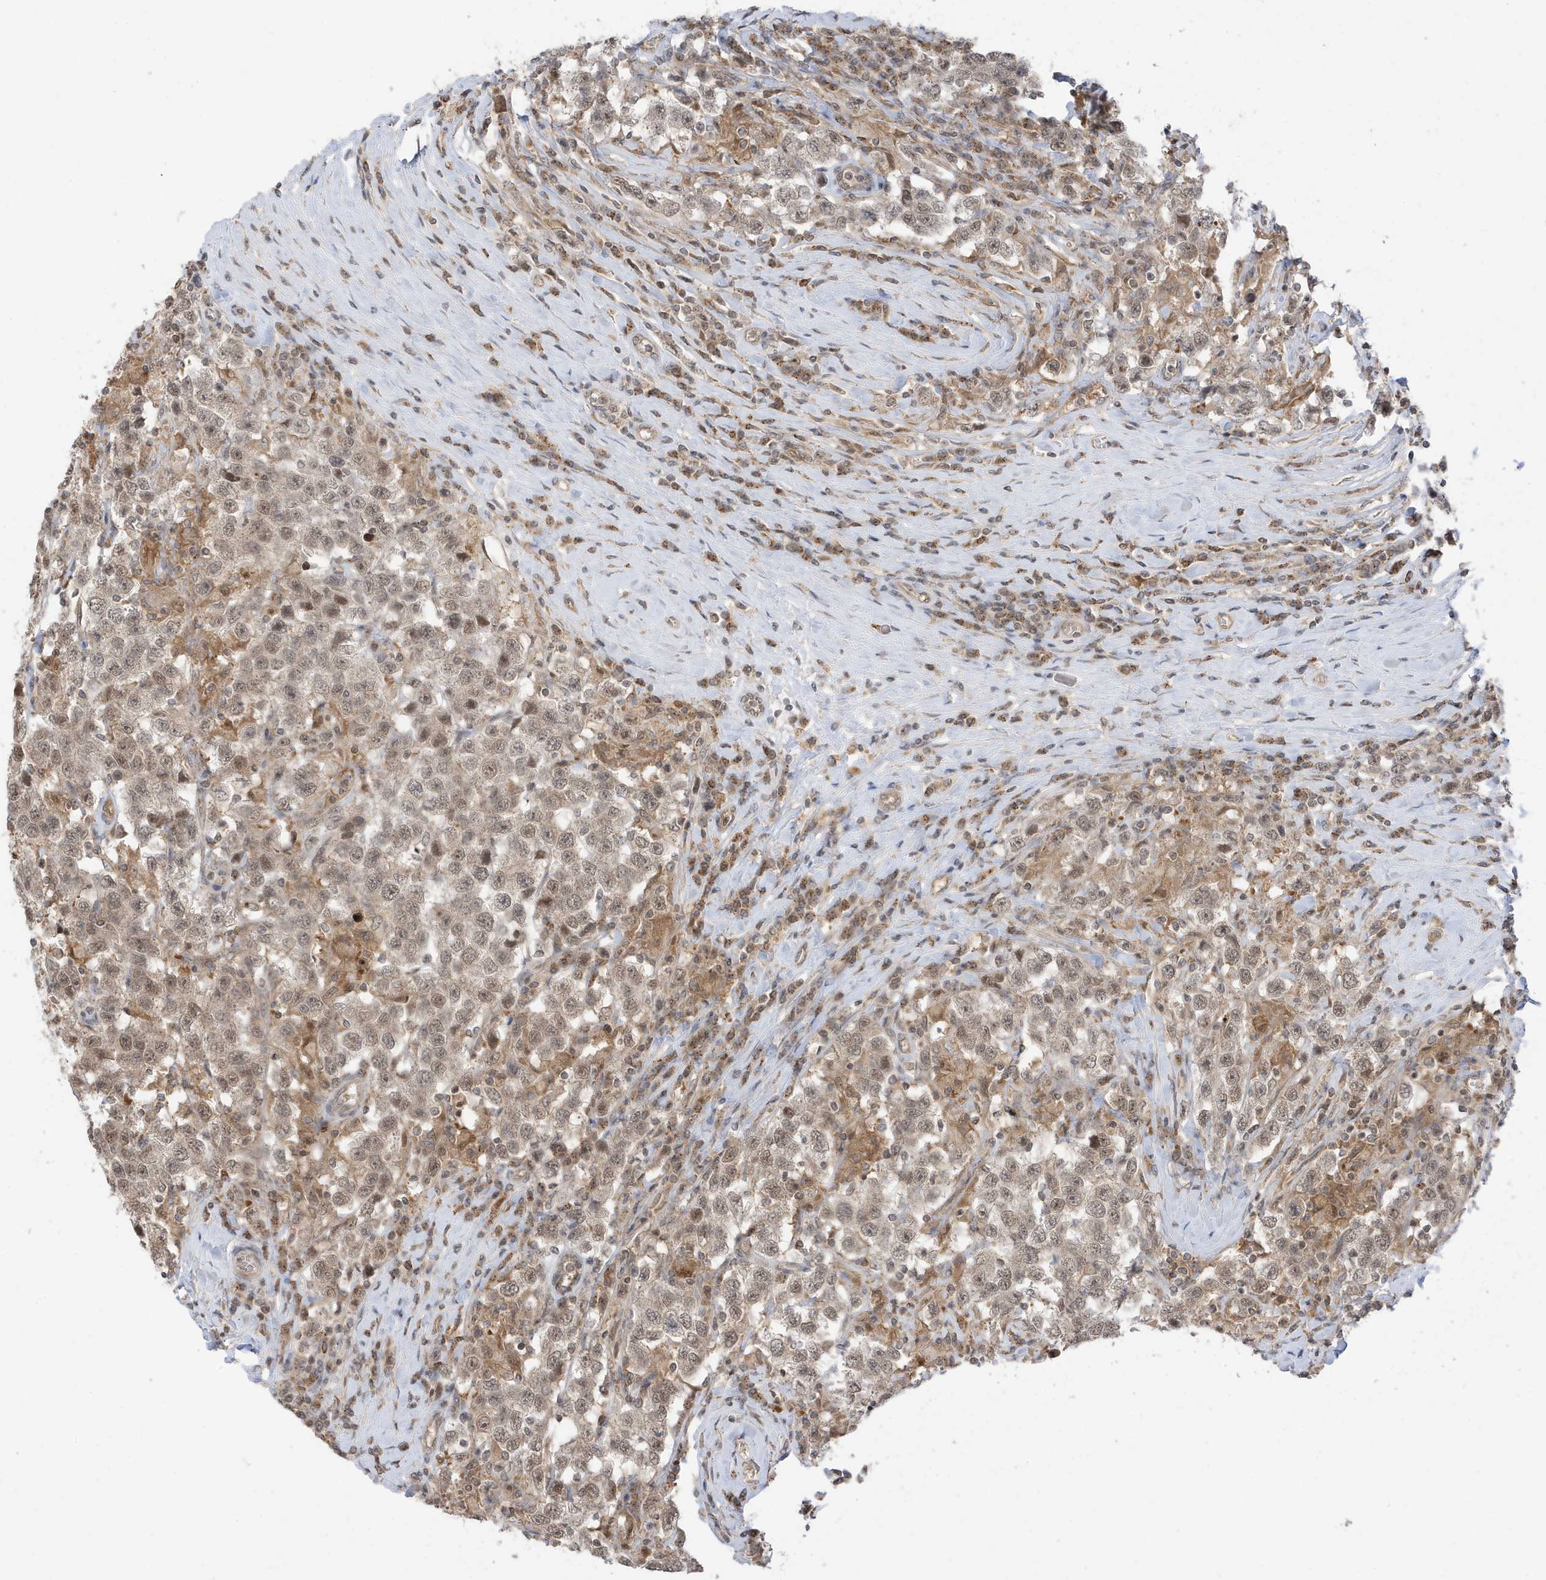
{"staining": {"intensity": "moderate", "quantity": ">75%", "location": "nuclear"}, "tissue": "testis cancer", "cell_type": "Tumor cells", "image_type": "cancer", "snomed": [{"axis": "morphology", "description": "Seminoma, NOS"}, {"axis": "topography", "description": "Testis"}], "caption": "Moderate nuclear positivity for a protein is present in about >75% of tumor cells of testis seminoma using immunohistochemistry.", "gene": "TAB3", "patient": {"sex": "male", "age": 41}}